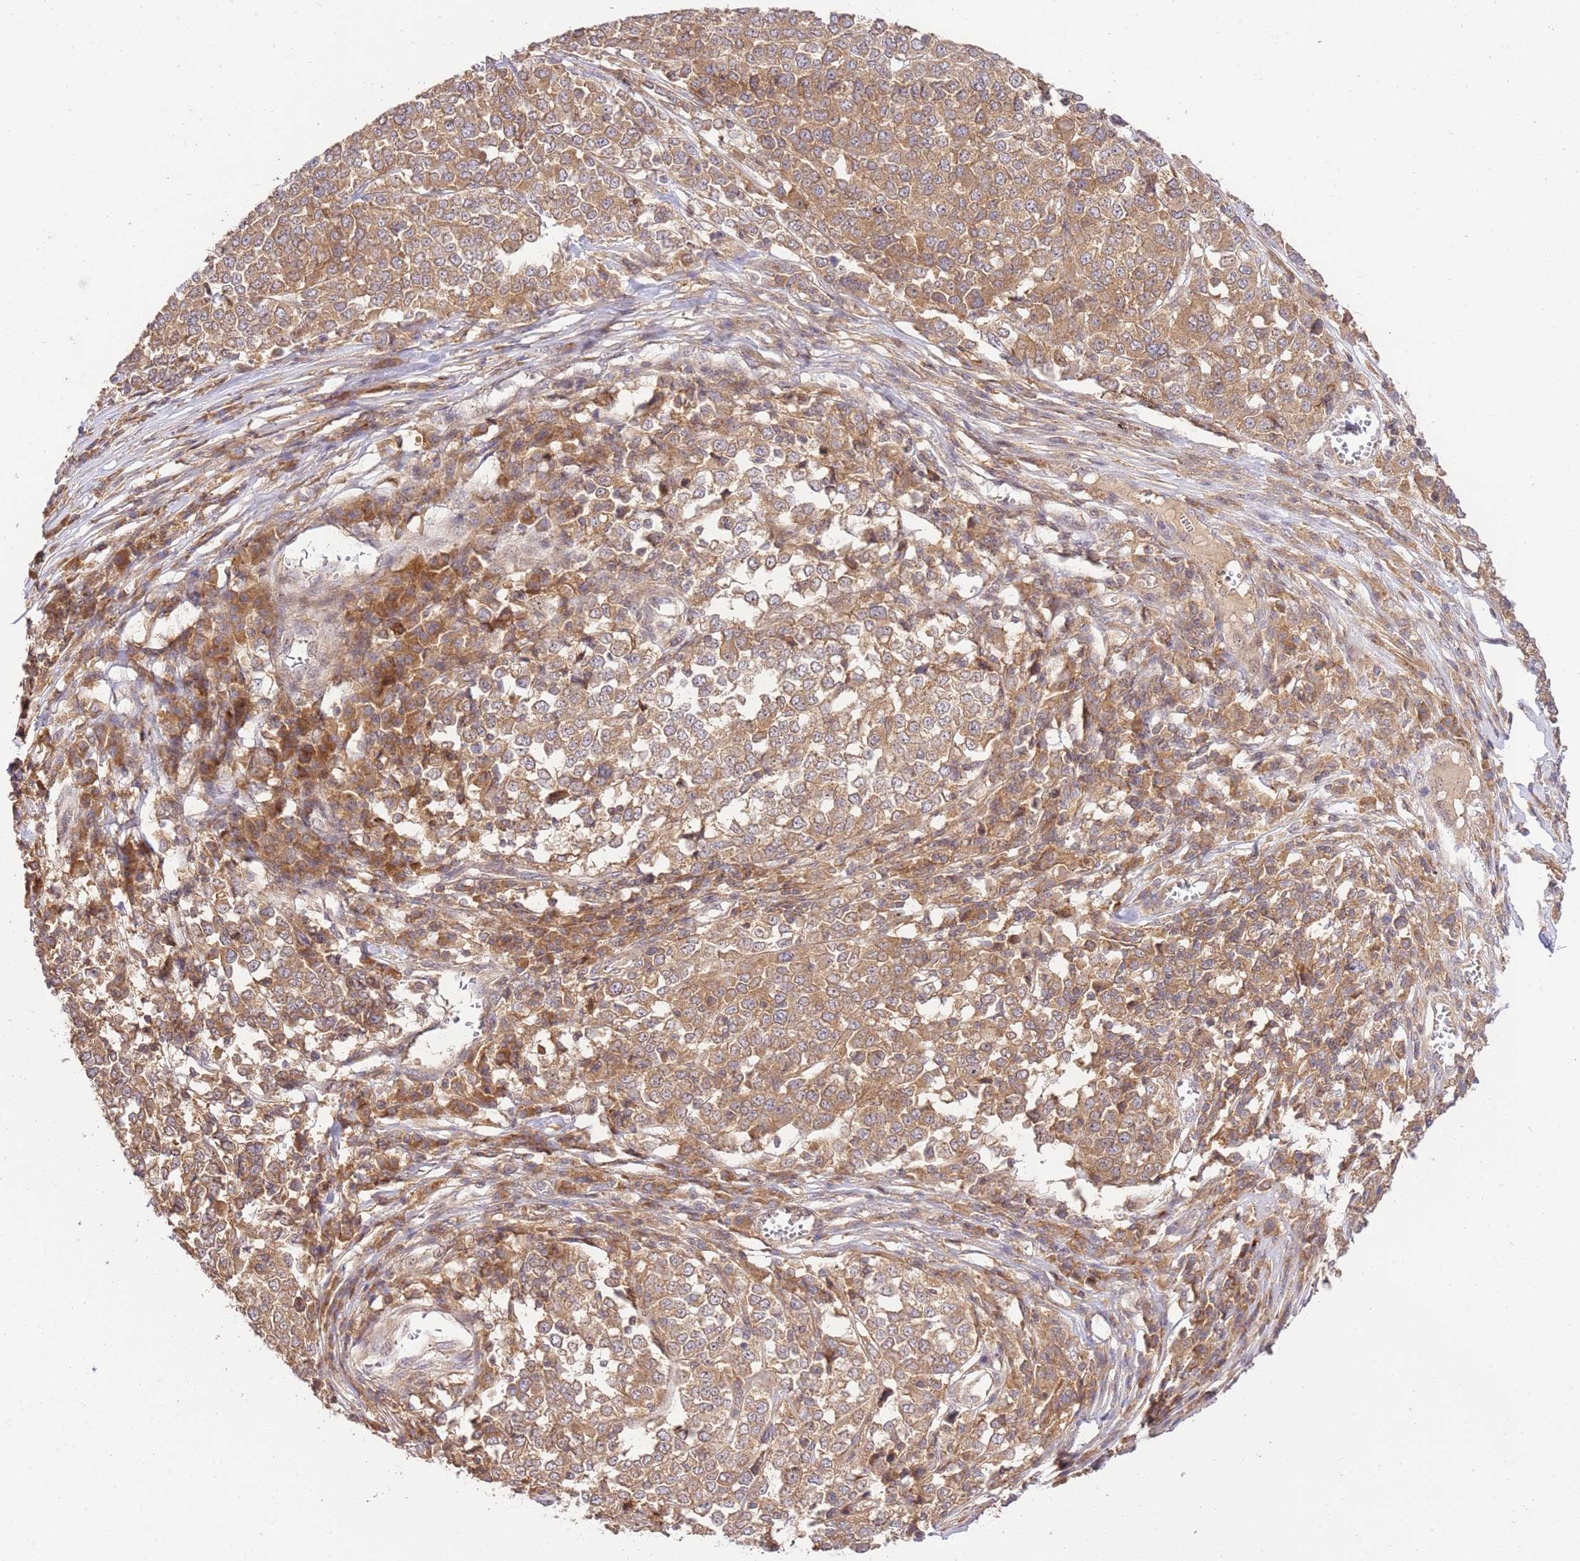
{"staining": {"intensity": "moderate", "quantity": ">75%", "location": "cytoplasmic/membranous"}, "tissue": "melanoma", "cell_type": "Tumor cells", "image_type": "cancer", "snomed": [{"axis": "morphology", "description": "Malignant melanoma, Metastatic site"}, {"axis": "topography", "description": "Lymph node"}], "caption": "A brown stain labels moderate cytoplasmic/membranous expression of a protein in human malignant melanoma (metastatic site) tumor cells. Immunohistochemistry (ihc) stains the protein of interest in brown and the nuclei are stained blue.", "gene": "GAREM1", "patient": {"sex": "male", "age": 44}}